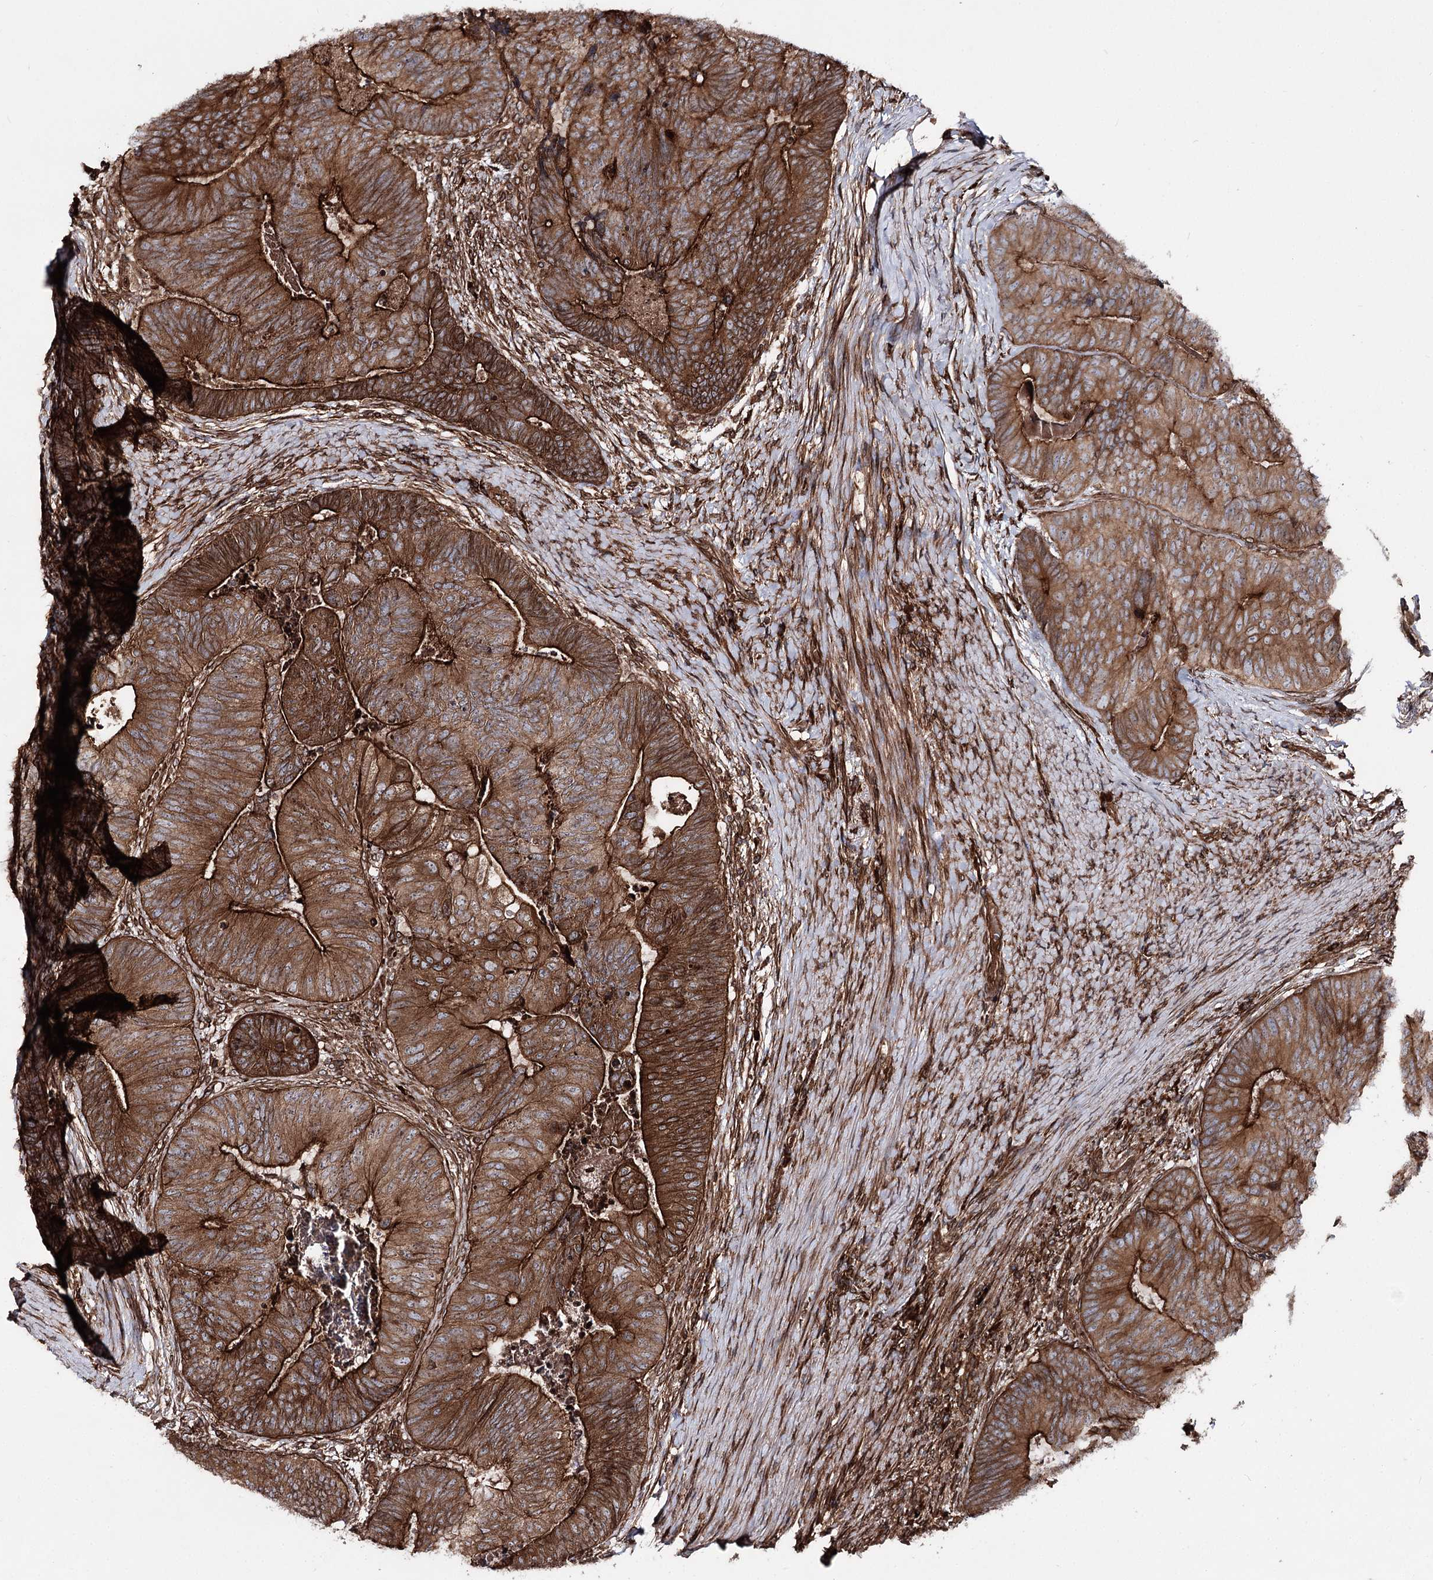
{"staining": {"intensity": "strong", "quantity": ">75%", "location": "cytoplasmic/membranous"}, "tissue": "colorectal cancer", "cell_type": "Tumor cells", "image_type": "cancer", "snomed": [{"axis": "morphology", "description": "Adenocarcinoma, NOS"}, {"axis": "topography", "description": "Colon"}], "caption": "Strong cytoplasmic/membranous staining for a protein is present in about >75% of tumor cells of colorectal cancer (adenocarcinoma) using immunohistochemistry (IHC).", "gene": "FGFR1OP2", "patient": {"sex": "female", "age": 67}}